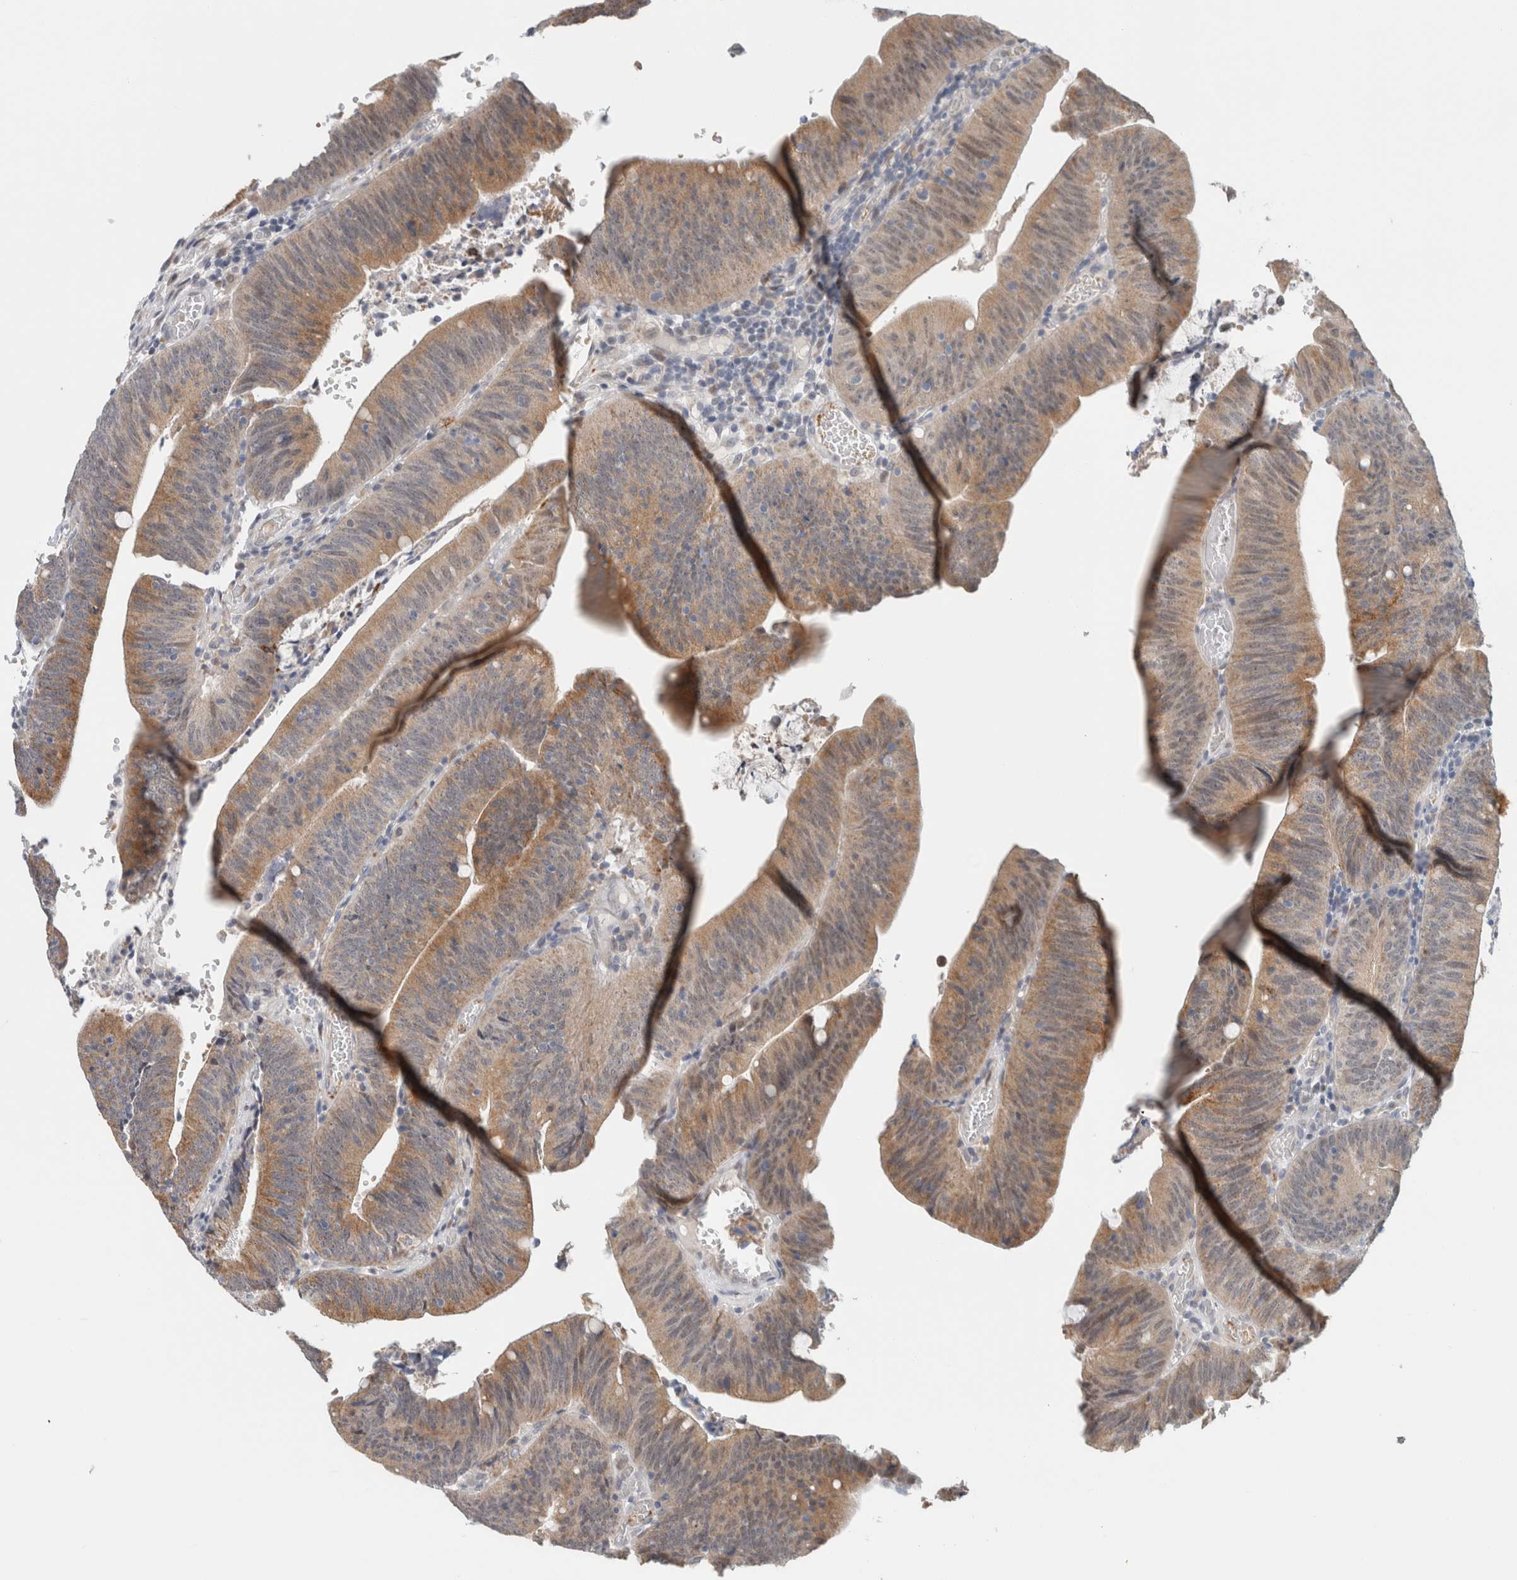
{"staining": {"intensity": "moderate", "quantity": ">75%", "location": "cytoplasmic/membranous"}, "tissue": "colorectal cancer", "cell_type": "Tumor cells", "image_type": "cancer", "snomed": [{"axis": "morphology", "description": "Normal tissue, NOS"}, {"axis": "morphology", "description": "Adenocarcinoma, NOS"}, {"axis": "topography", "description": "Rectum"}], "caption": "Tumor cells reveal medium levels of moderate cytoplasmic/membranous expression in approximately >75% of cells in colorectal cancer (adenocarcinoma). The staining was performed using DAB (3,3'-diaminobenzidine) to visualize the protein expression in brown, while the nuclei were stained in blue with hematoxylin (Magnification: 20x).", "gene": "CRAT", "patient": {"sex": "female", "age": 66}}